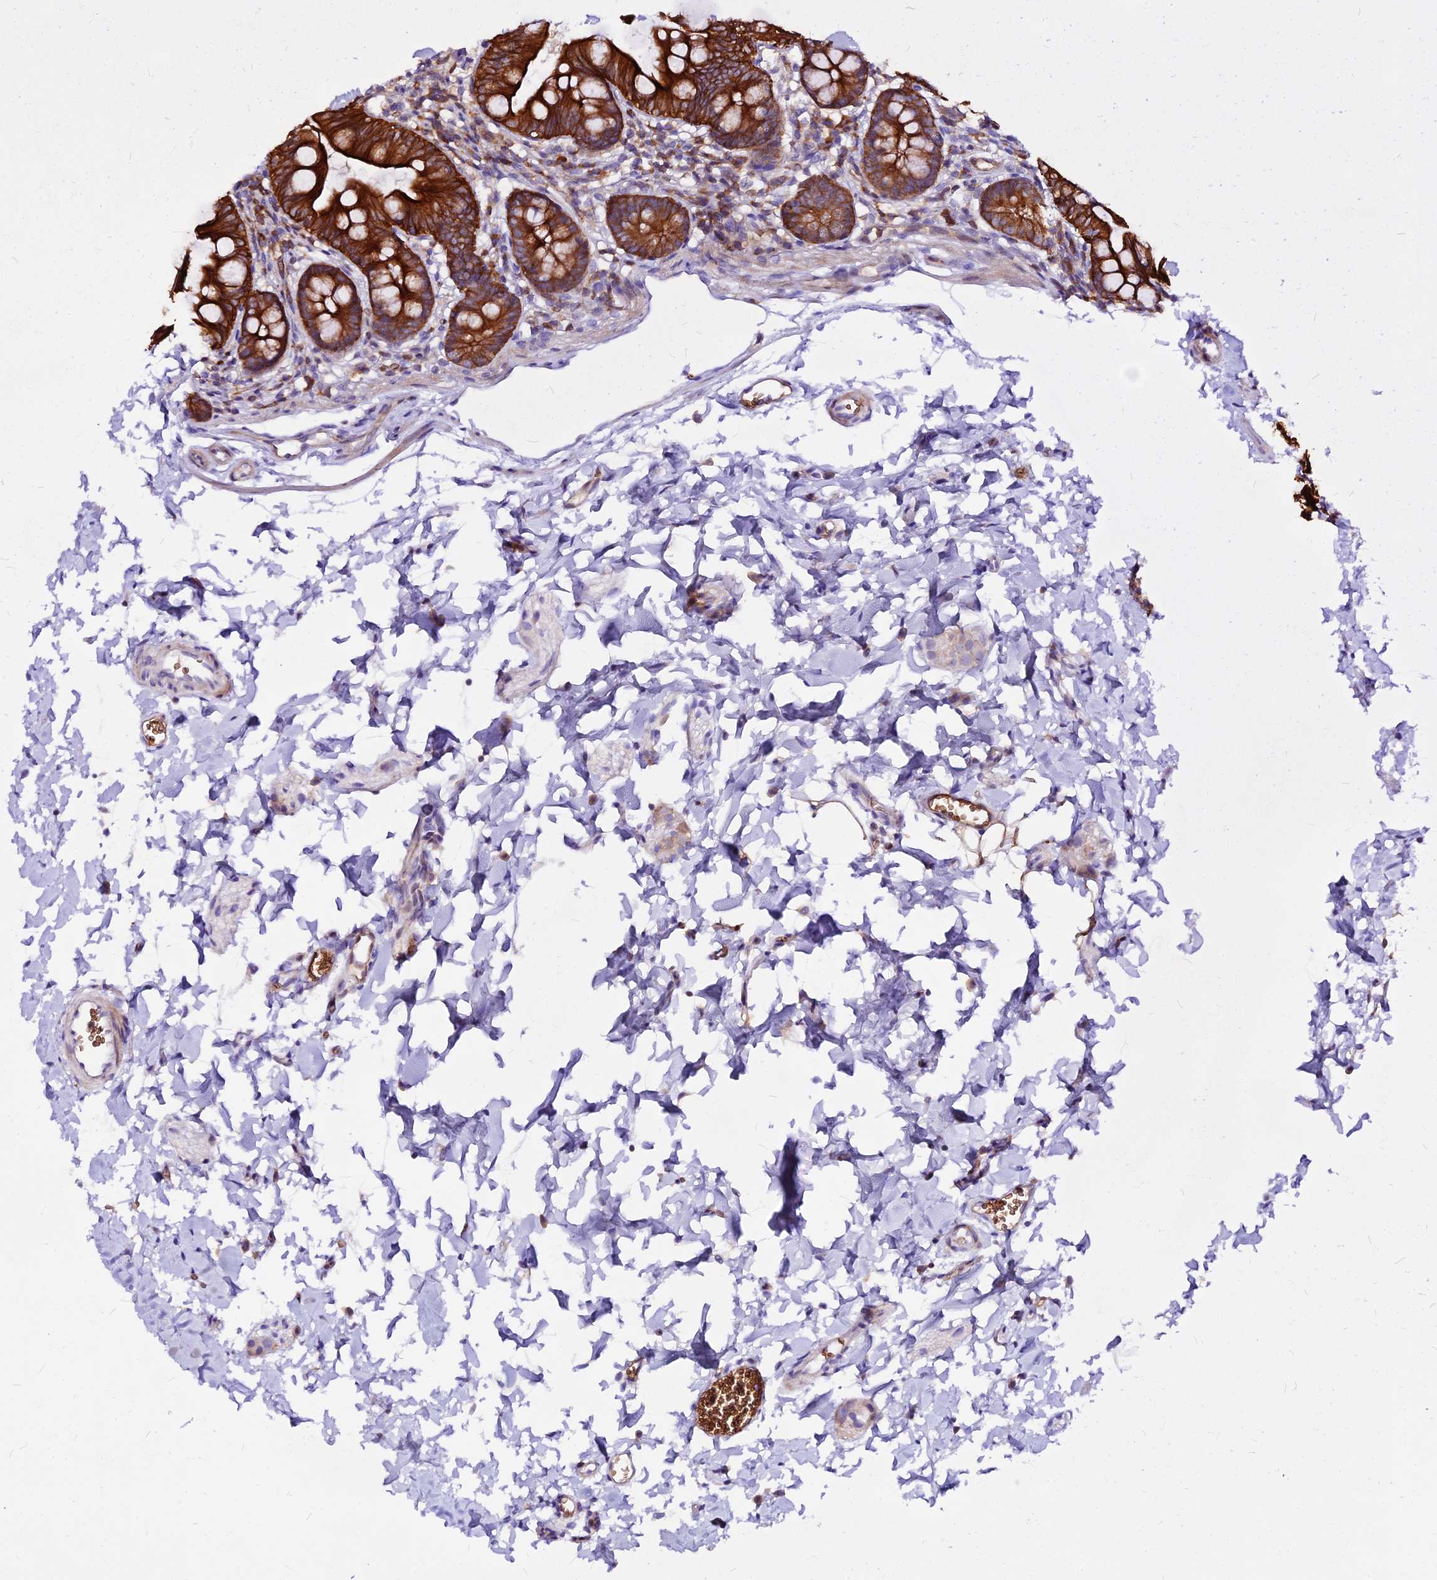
{"staining": {"intensity": "strong", "quantity": ">75%", "location": "cytoplasmic/membranous"}, "tissue": "small intestine", "cell_type": "Glandular cells", "image_type": "normal", "snomed": [{"axis": "morphology", "description": "Normal tissue, NOS"}, {"axis": "topography", "description": "Small intestine"}], "caption": "Immunohistochemistry micrograph of unremarkable small intestine: small intestine stained using immunohistochemistry displays high levels of strong protein expression localized specifically in the cytoplasmic/membranous of glandular cells, appearing as a cytoplasmic/membranous brown color.", "gene": "DENND2D", "patient": {"sex": "male", "age": 7}}